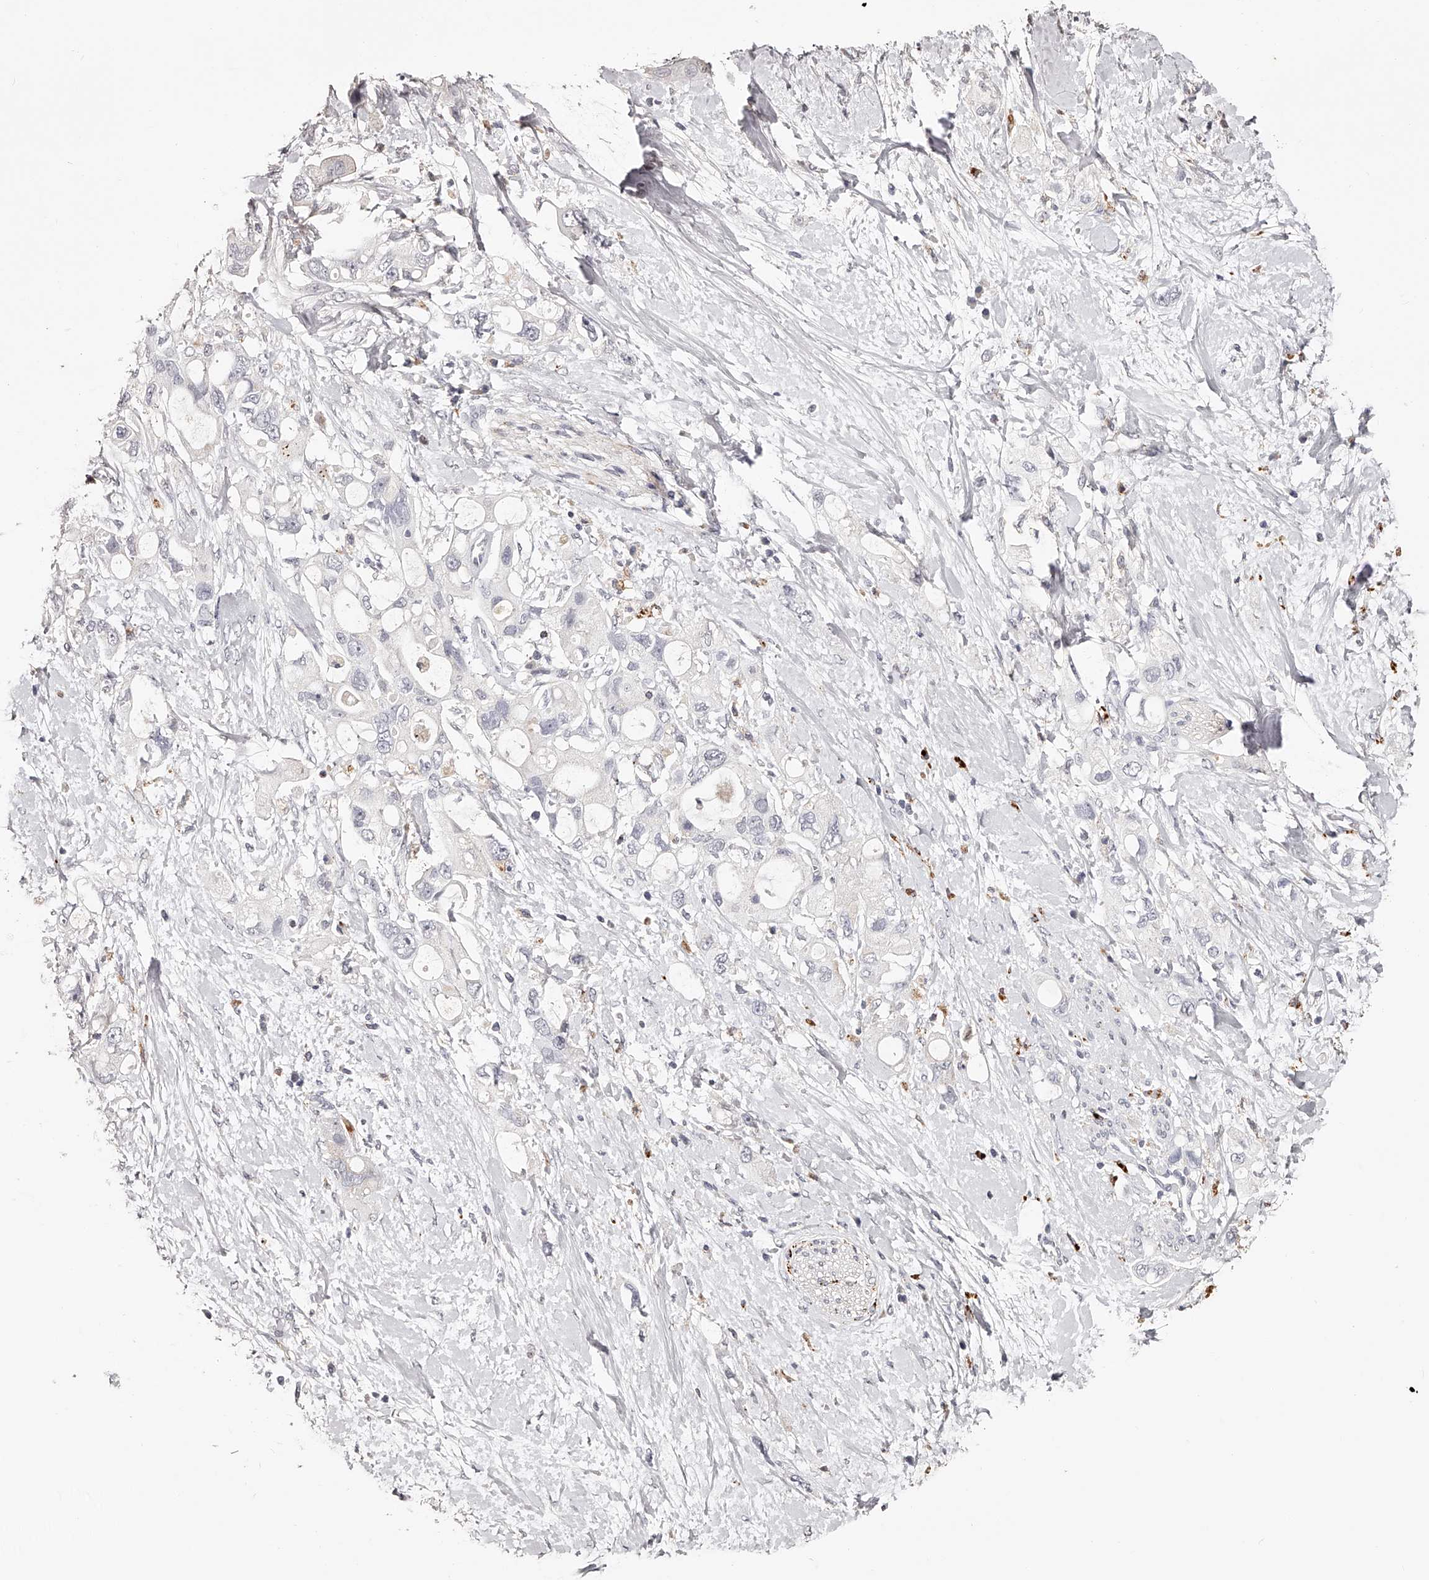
{"staining": {"intensity": "negative", "quantity": "none", "location": "none"}, "tissue": "pancreatic cancer", "cell_type": "Tumor cells", "image_type": "cancer", "snomed": [{"axis": "morphology", "description": "Adenocarcinoma, NOS"}, {"axis": "topography", "description": "Pancreas"}], "caption": "Adenocarcinoma (pancreatic) stained for a protein using IHC displays no expression tumor cells.", "gene": "SLC35D3", "patient": {"sex": "female", "age": 56}}